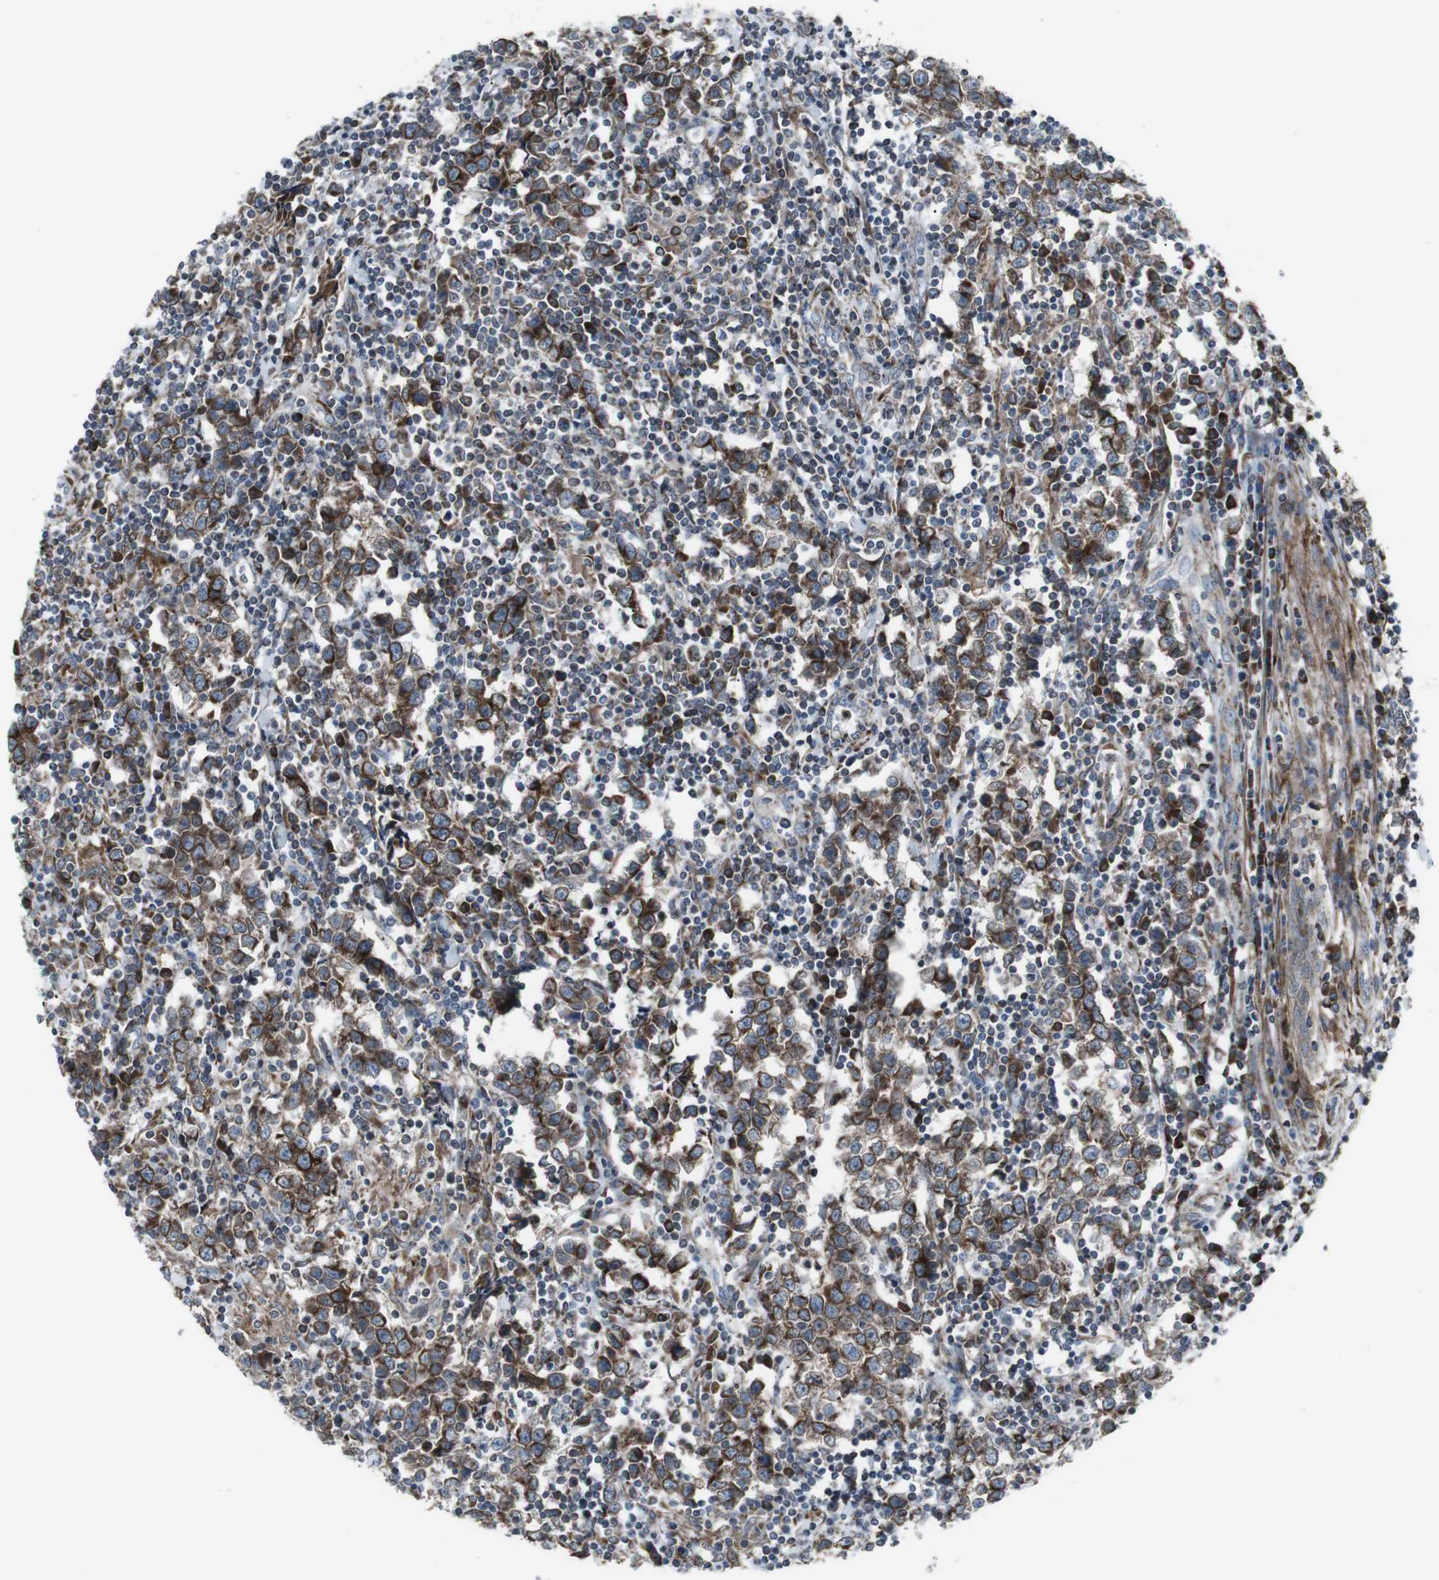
{"staining": {"intensity": "moderate", "quantity": "25%-75%", "location": "cytoplasmic/membranous"}, "tissue": "testis cancer", "cell_type": "Tumor cells", "image_type": "cancer", "snomed": [{"axis": "morphology", "description": "Seminoma, NOS"}, {"axis": "morphology", "description": "Carcinoma, Embryonal, NOS"}, {"axis": "topography", "description": "Testis"}], "caption": "DAB immunohistochemical staining of human testis cancer (embryonal carcinoma) reveals moderate cytoplasmic/membranous protein positivity in about 25%-75% of tumor cells.", "gene": "LNPK", "patient": {"sex": "male", "age": 36}}